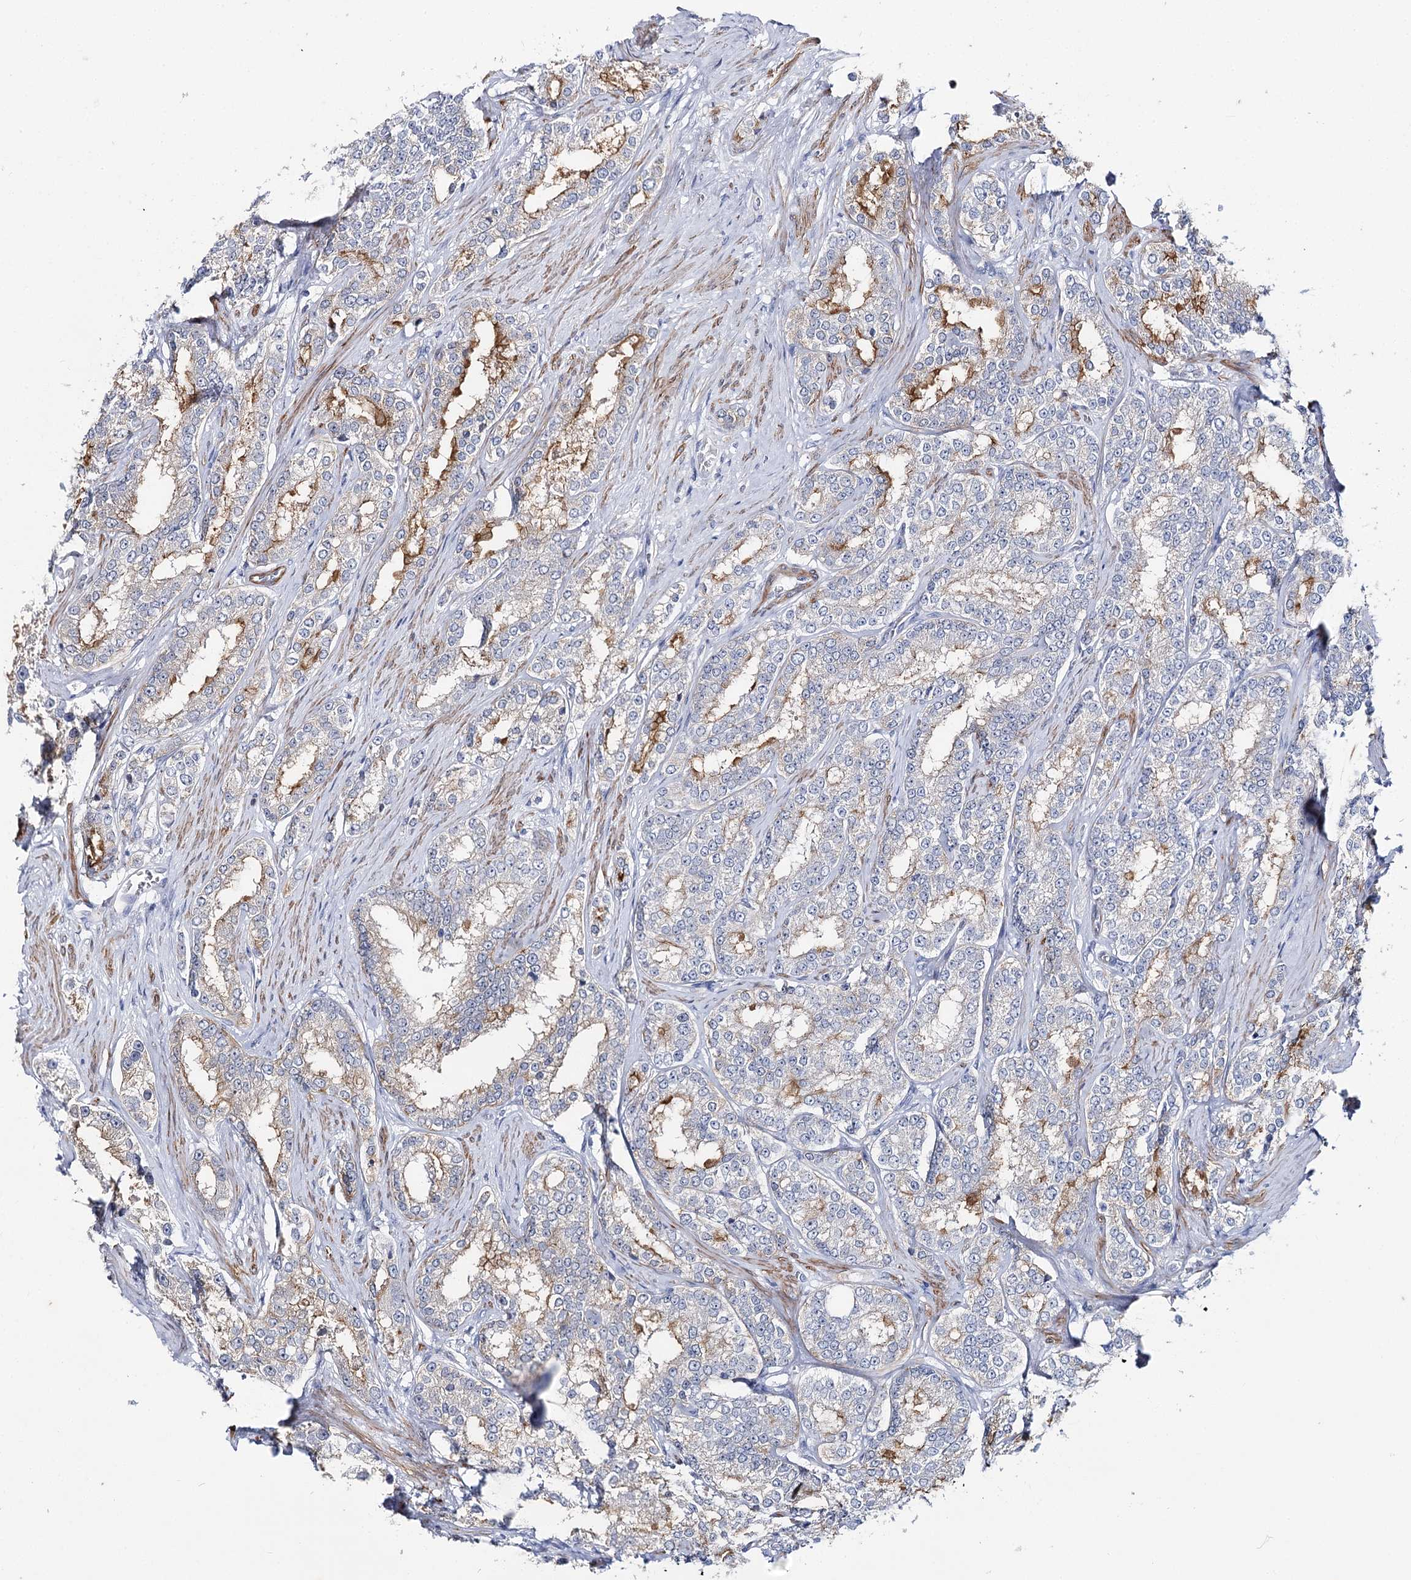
{"staining": {"intensity": "moderate", "quantity": "<25%", "location": "cytoplasmic/membranous"}, "tissue": "prostate cancer", "cell_type": "Tumor cells", "image_type": "cancer", "snomed": [{"axis": "morphology", "description": "Normal tissue, NOS"}, {"axis": "morphology", "description": "Adenocarcinoma, High grade"}, {"axis": "topography", "description": "Prostate"}], "caption": "Brown immunohistochemical staining in prostate cancer demonstrates moderate cytoplasmic/membranous staining in about <25% of tumor cells.", "gene": "AGXT2", "patient": {"sex": "male", "age": 83}}